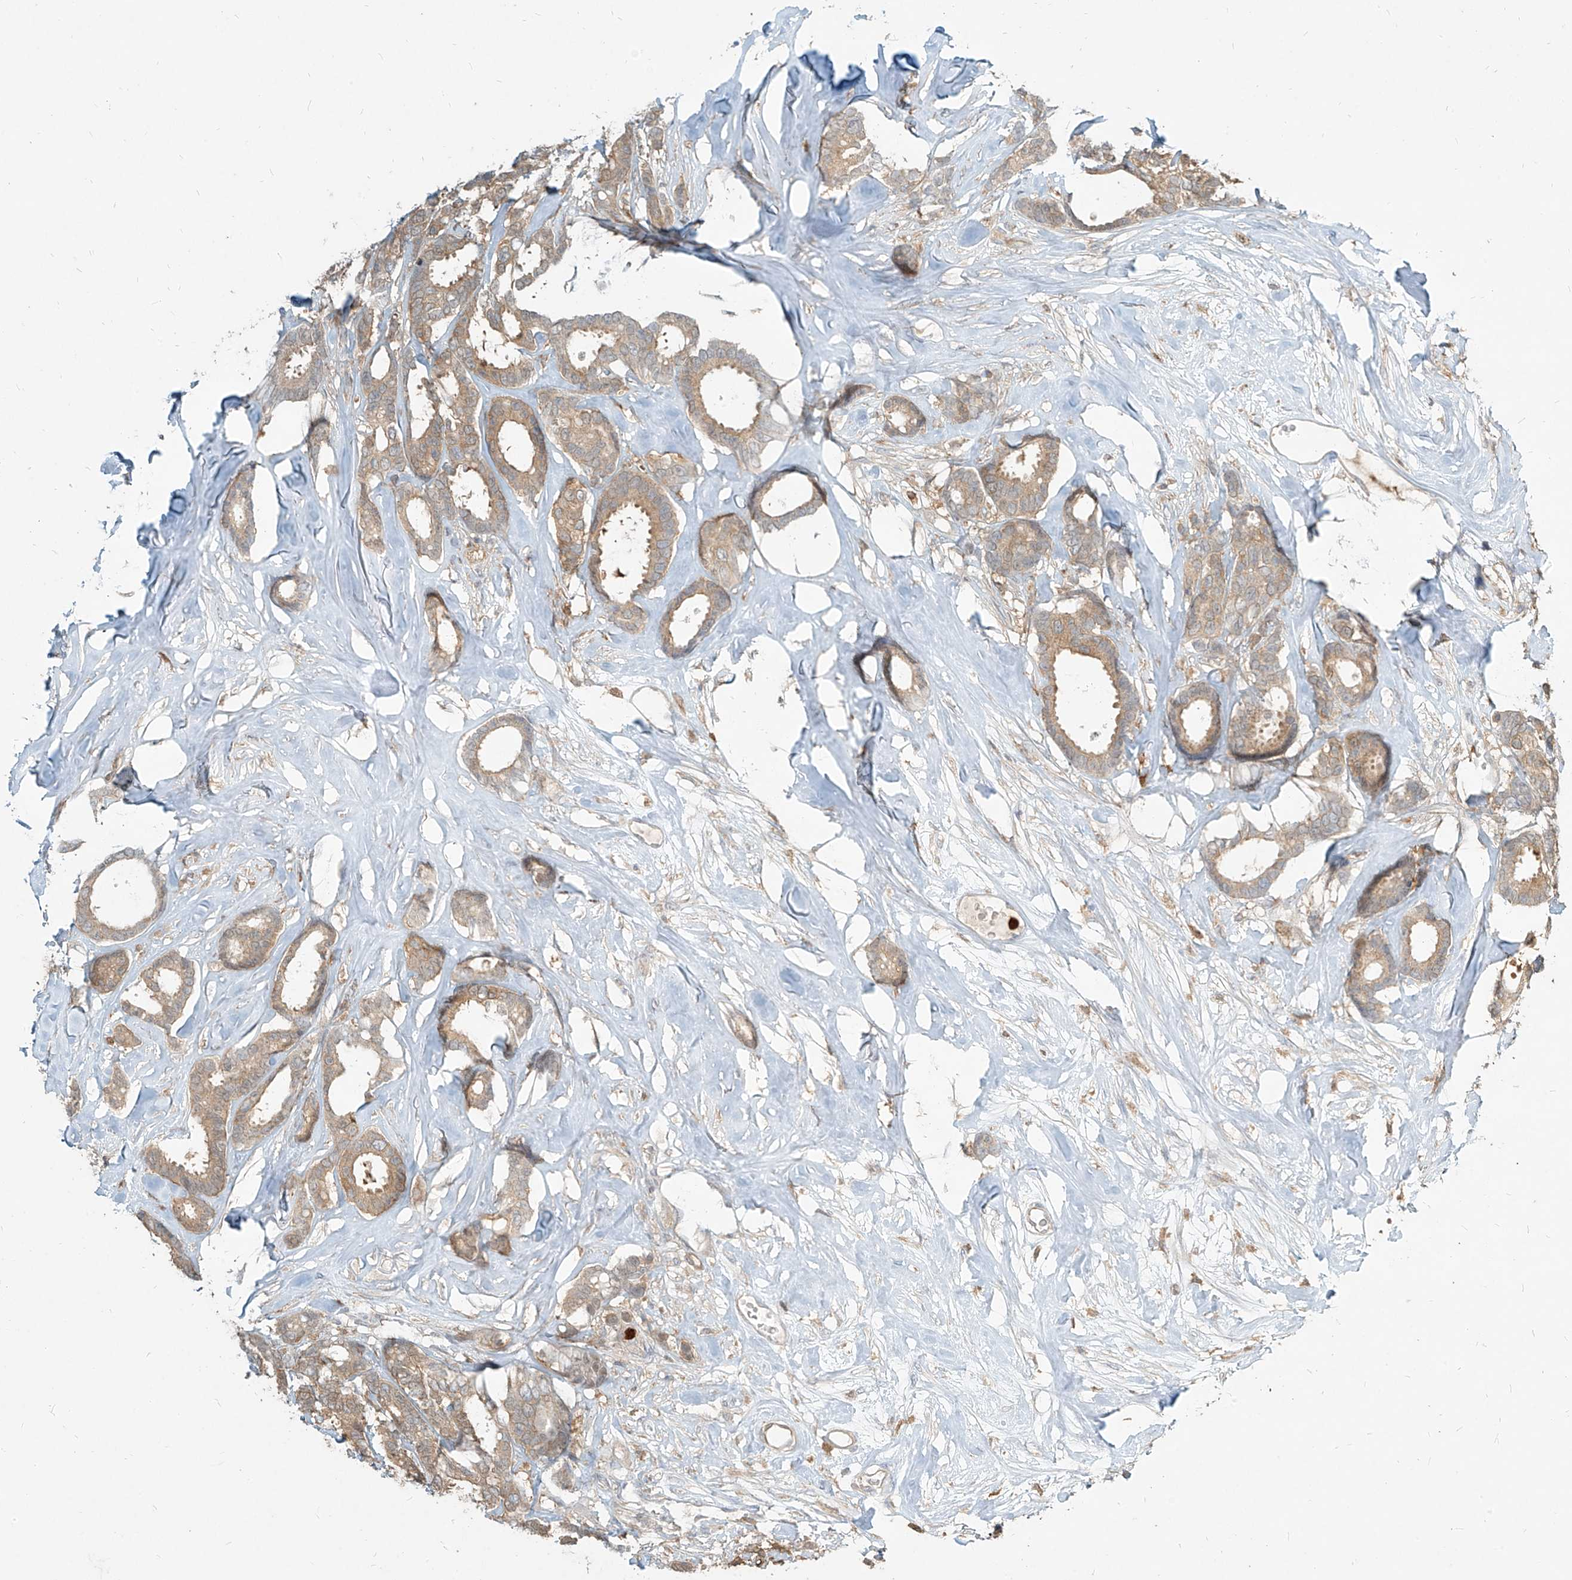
{"staining": {"intensity": "moderate", "quantity": ">75%", "location": "cytoplasmic/membranous"}, "tissue": "breast cancer", "cell_type": "Tumor cells", "image_type": "cancer", "snomed": [{"axis": "morphology", "description": "Duct carcinoma"}, {"axis": "topography", "description": "Breast"}], "caption": "High-power microscopy captured an IHC histopathology image of breast cancer, revealing moderate cytoplasmic/membranous expression in approximately >75% of tumor cells. Nuclei are stained in blue.", "gene": "PGD", "patient": {"sex": "female", "age": 87}}